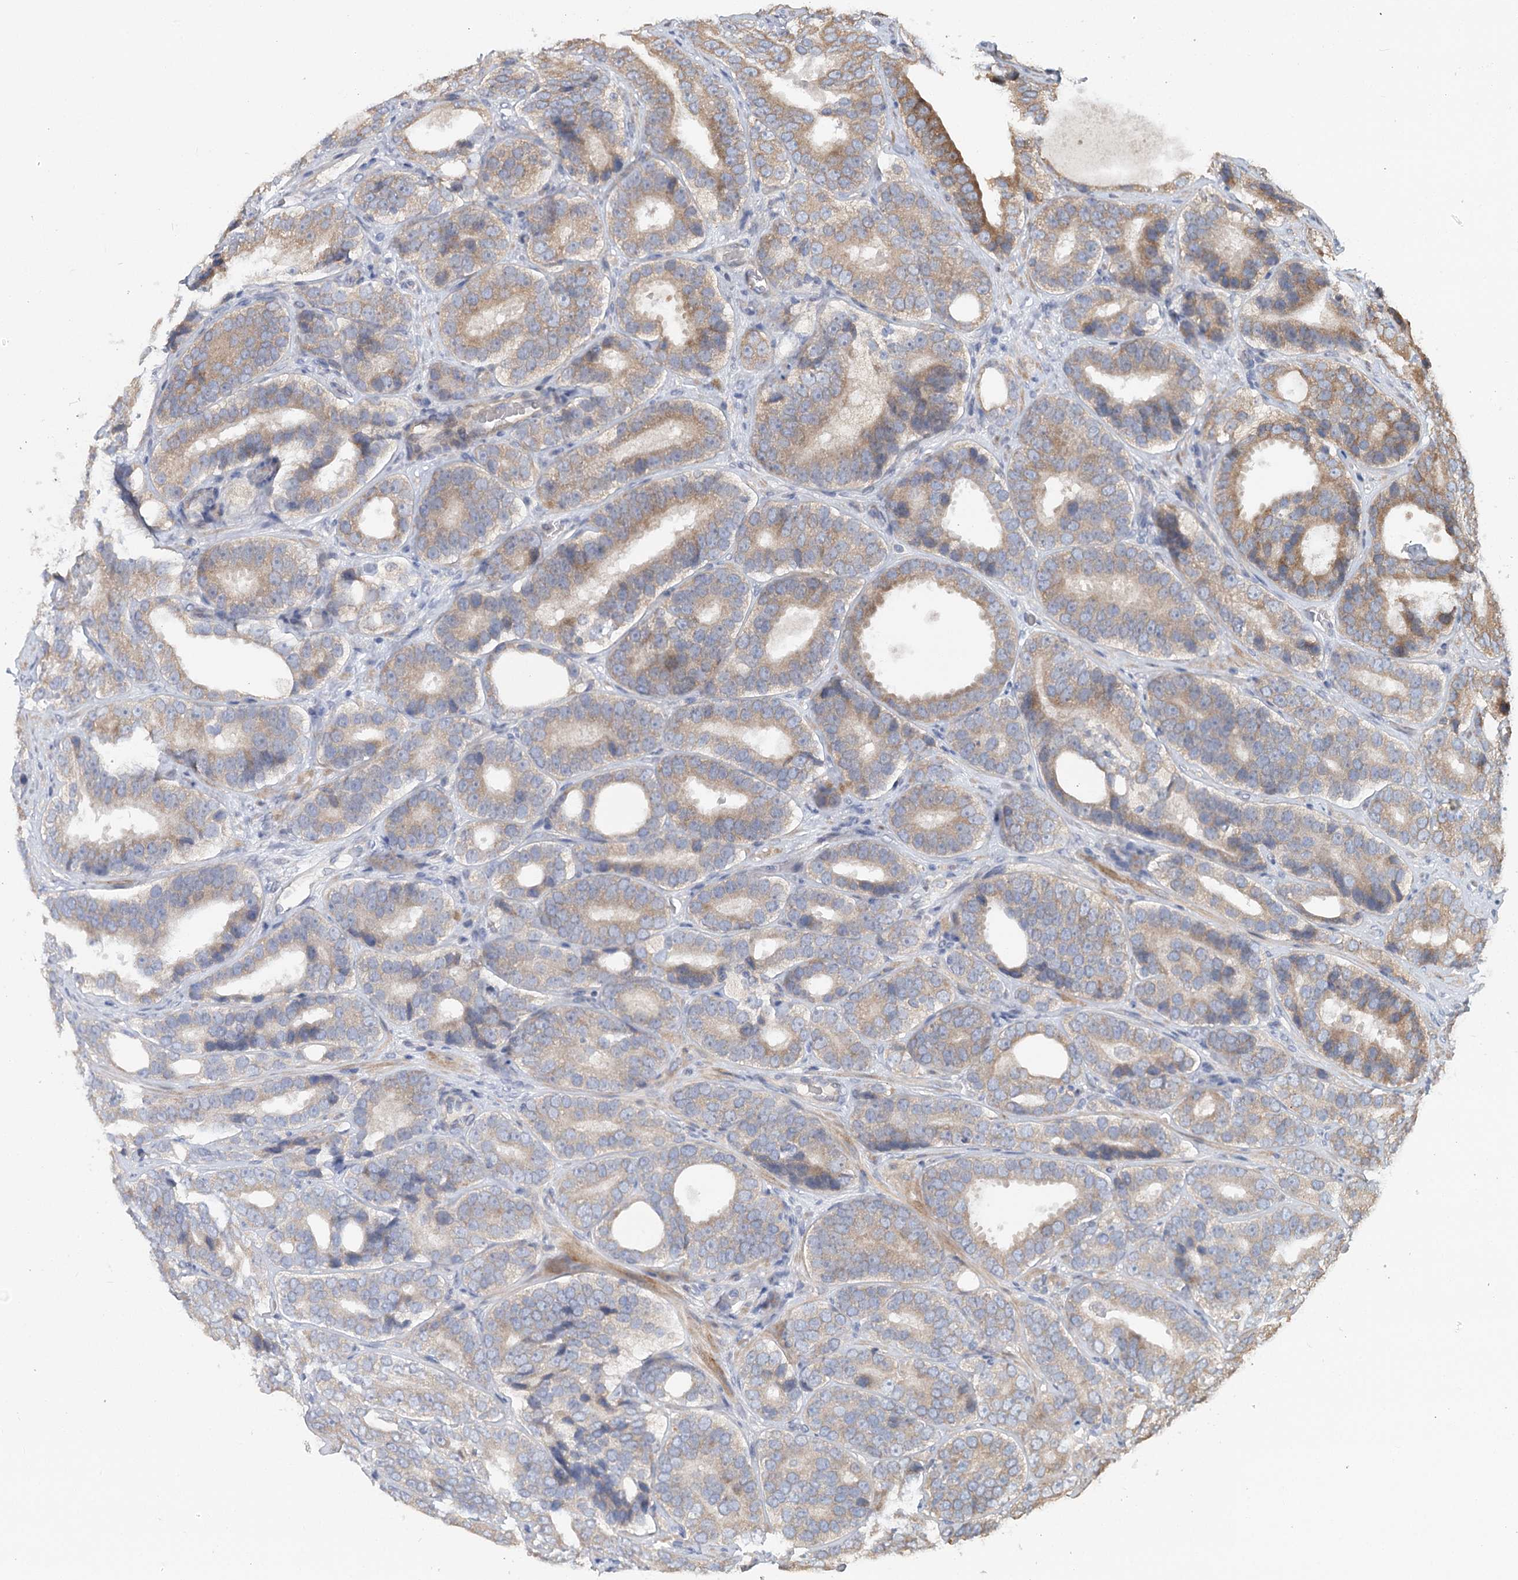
{"staining": {"intensity": "weak", "quantity": "<25%", "location": "cytoplasmic/membranous"}, "tissue": "prostate cancer", "cell_type": "Tumor cells", "image_type": "cancer", "snomed": [{"axis": "morphology", "description": "Adenocarcinoma, High grade"}, {"axis": "topography", "description": "Prostate"}], "caption": "Immunohistochemistry micrograph of neoplastic tissue: human prostate cancer (high-grade adenocarcinoma) stained with DAB (3,3'-diaminobenzidine) reveals no significant protein staining in tumor cells.", "gene": "PAIP2", "patient": {"sex": "male", "age": 56}}